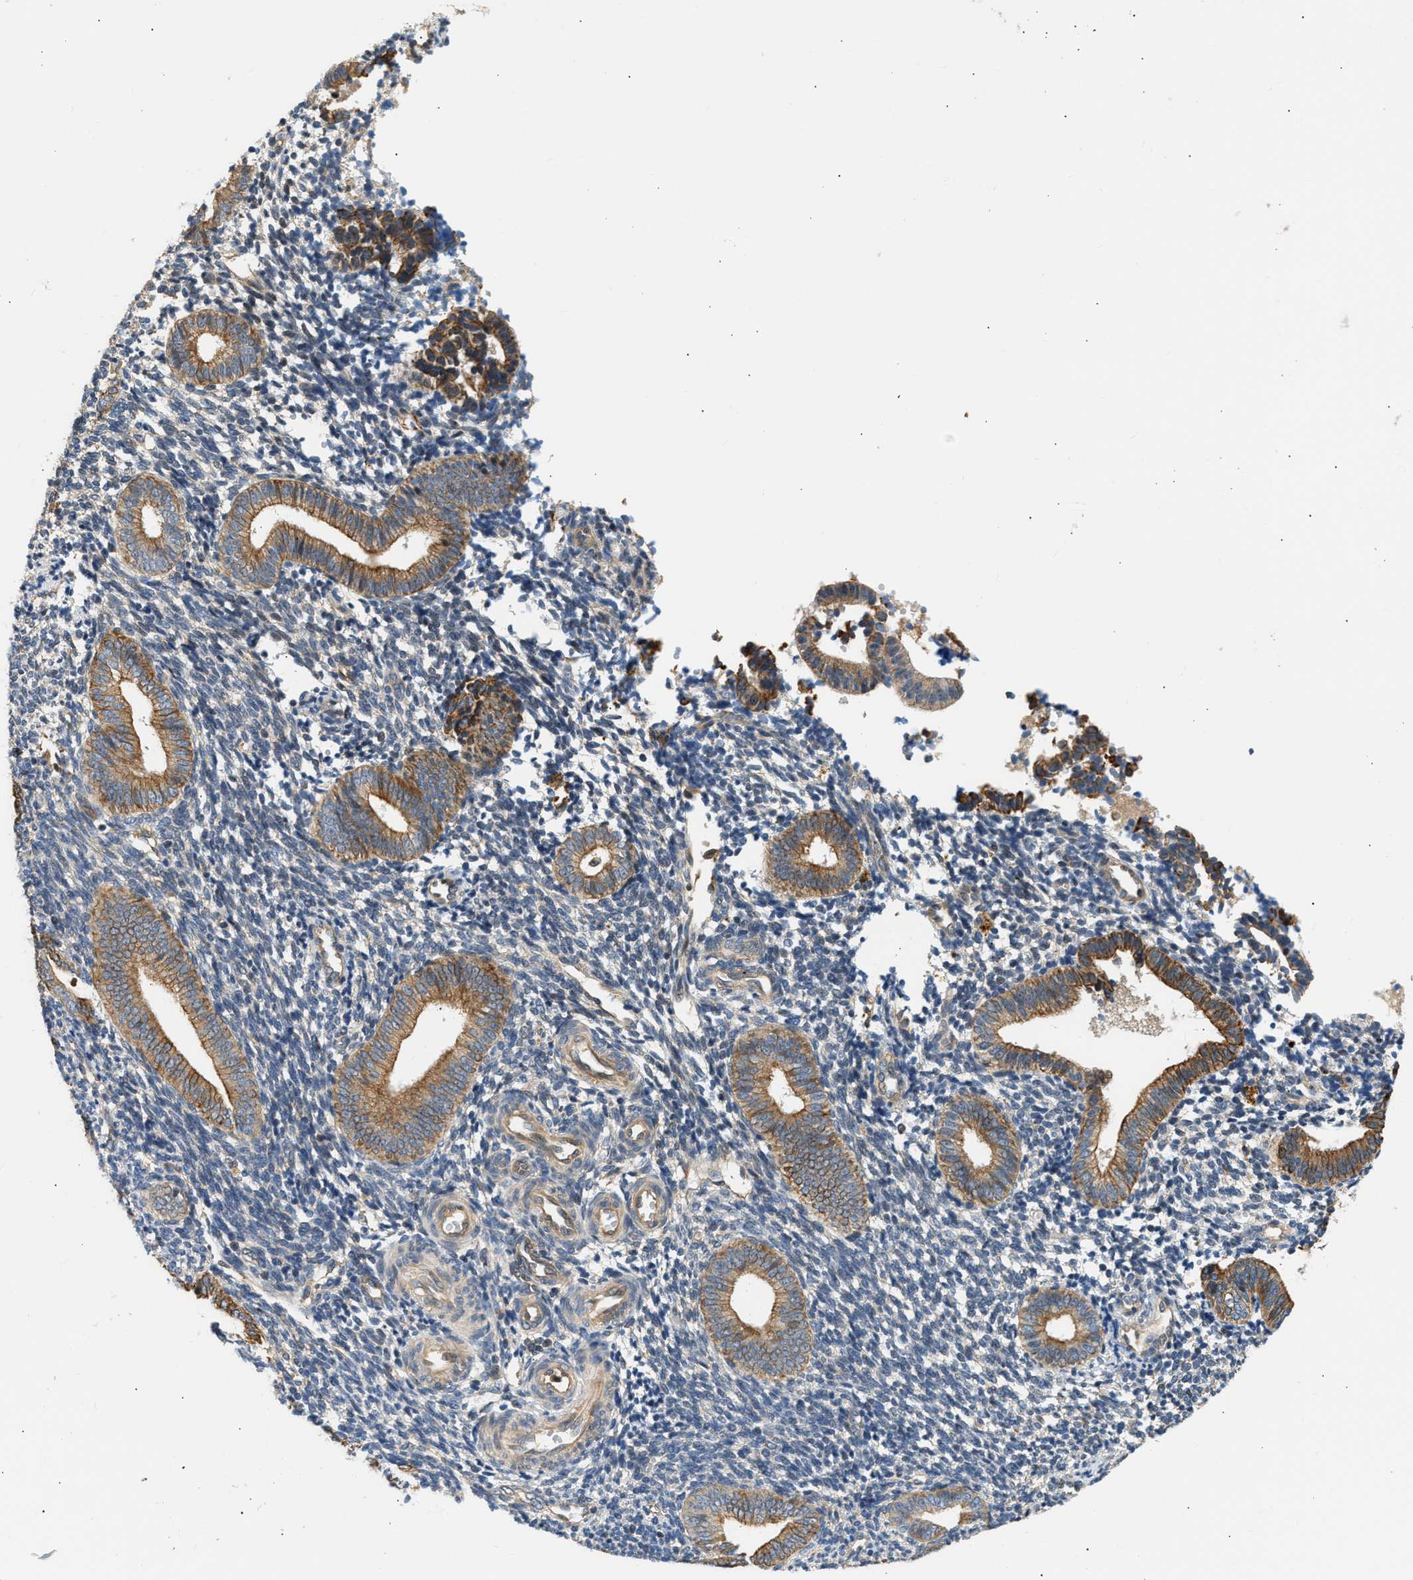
{"staining": {"intensity": "weak", "quantity": "<25%", "location": "cytoplasmic/membranous"}, "tissue": "endometrium", "cell_type": "Cells in endometrial stroma", "image_type": "normal", "snomed": [{"axis": "morphology", "description": "Normal tissue, NOS"}, {"axis": "topography", "description": "Uterus"}, {"axis": "topography", "description": "Endometrium"}], "caption": "IHC histopathology image of normal endometrium: human endometrium stained with DAB displays no significant protein expression in cells in endometrial stroma.", "gene": "WDR31", "patient": {"sex": "female", "age": 33}}